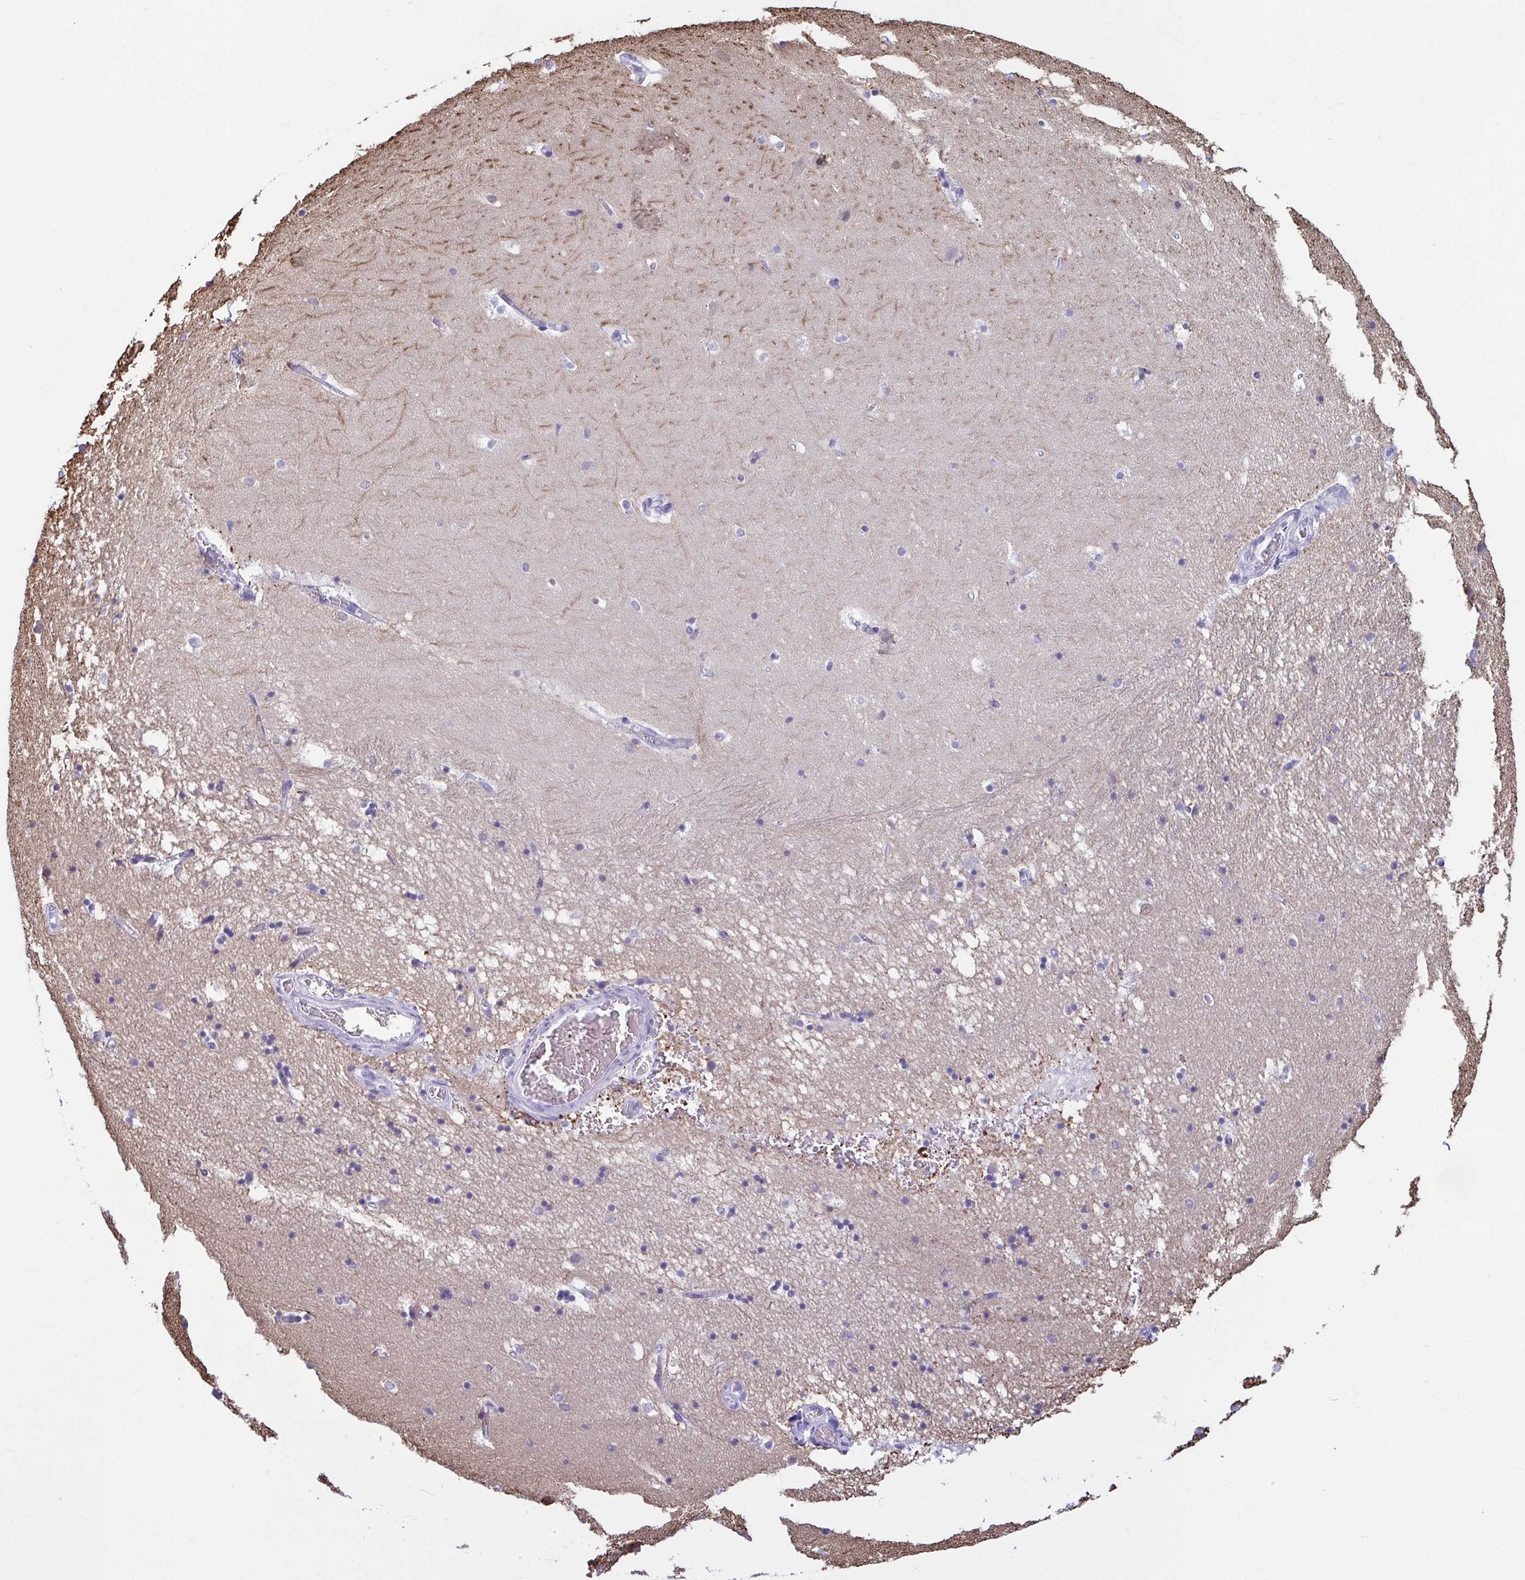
{"staining": {"intensity": "negative", "quantity": "none", "location": "none"}, "tissue": "hippocampus", "cell_type": "Glial cells", "image_type": "normal", "snomed": [{"axis": "morphology", "description": "Normal tissue, NOS"}, {"axis": "topography", "description": "Hippocampus"}], "caption": "Immunohistochemical staining of unremarkable hippocampus displays no significant positivity in glial cells. Nuclei are stained in blue.", "gene": "TCEAL3", "patient": {"sex": "male", "age": 58}}